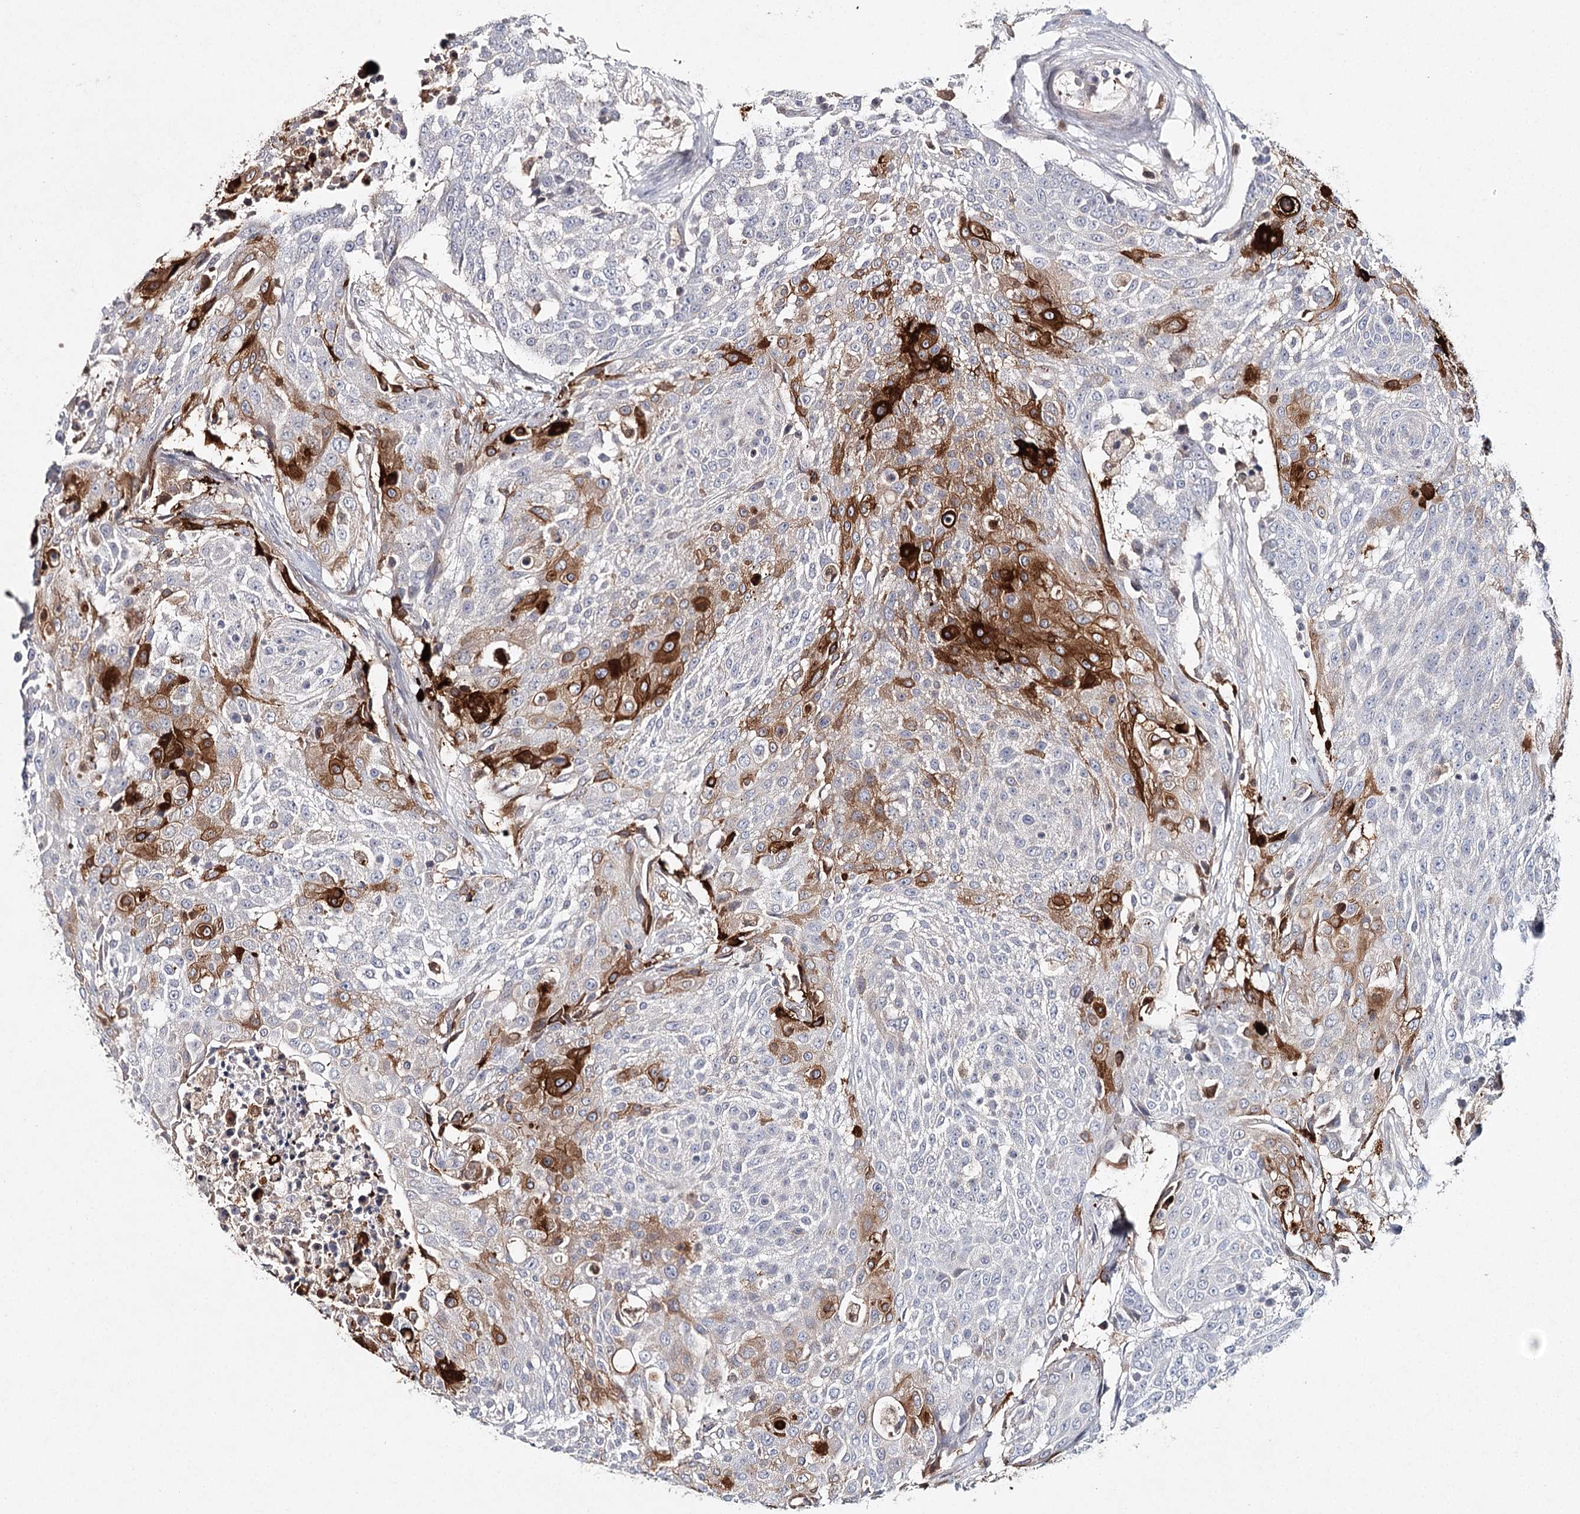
{"staining": {"intensity": "strong", "quantity": "<25%", "location": "cytoplasmic/membranous"}, "tissue": "urothelial cancer", "cell_type": "Tumor cells", "image_type": "cancer", "snomed": [{"axis": "morphology", "description": "Urothelial carcinoma, High grade"}, {"axis": "topography", "description": "Urinary bladder"}], "caption": "Immunohistochemistry (IHC) micrograph of neoplastic tissue: urothelial cancer stained using immunohistochemistry demonstrates medium levels of strong protein expression localized specifically in the cytoplasmic/membranous of tumor cells, appearing as a cytoplasmic/membranous brown color.", "gene": "SLC41A2", "patient": {"sex": "female", "age": 63}}